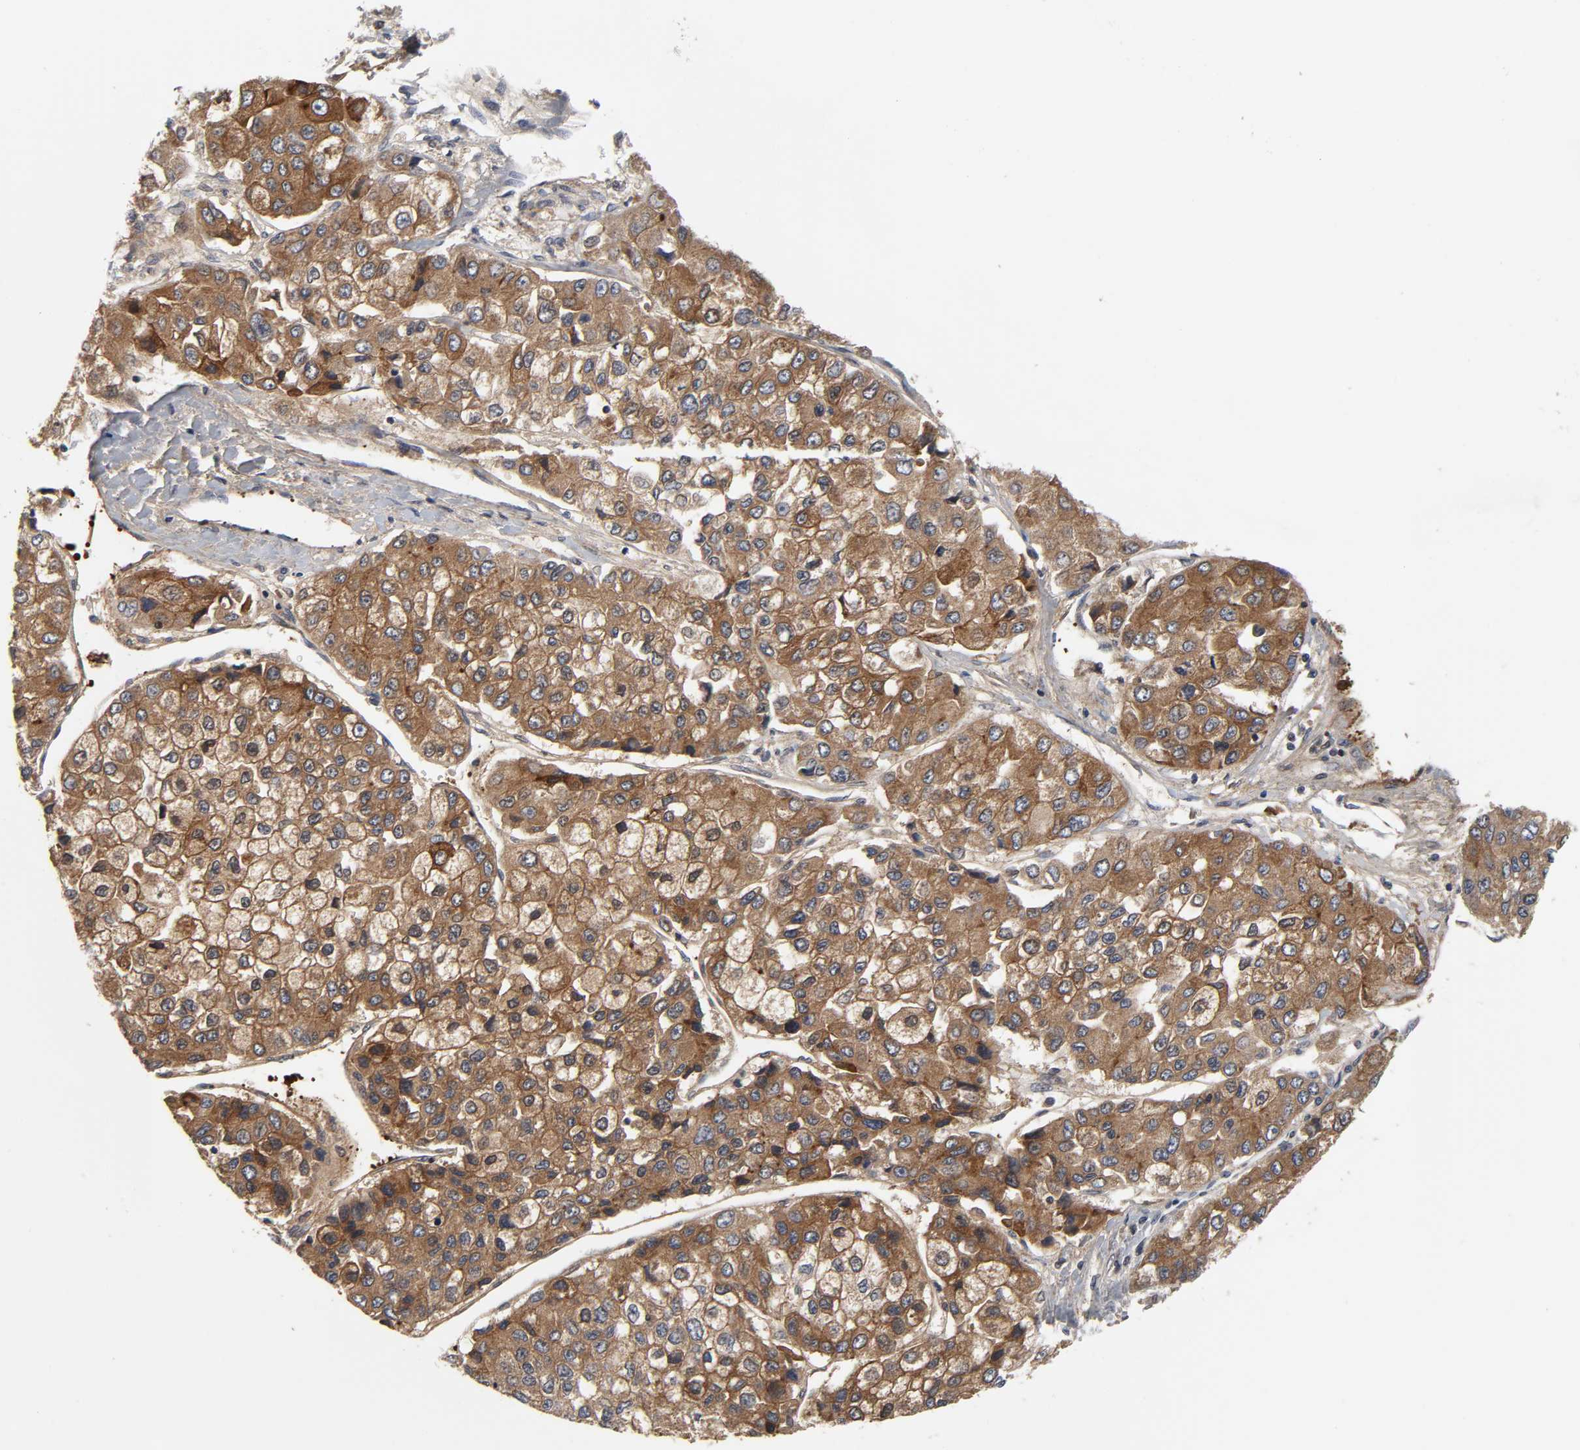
{"staining": {"intensity": "strong", "quantity": ">75%", "location": "cytoplasmic/membranous"}, "tissue": "liver cancer", "cell_type": "Tumor cells", "image_type": "cancer", "snomed": [{"axis": "morphology", "description": "Carcinoma, Hepatocellular, NOS"}, {"axis": "topography", "description": "Liver"}], "caption": "Strong cytoplasmic/membranous staining for a protein is identified in approximately >75% of tumor cells of liver hepatocellular carcinoma using immunohistochemistry.", "gene": "CPN2", "patient": {"sex": "female", "age": 66}}